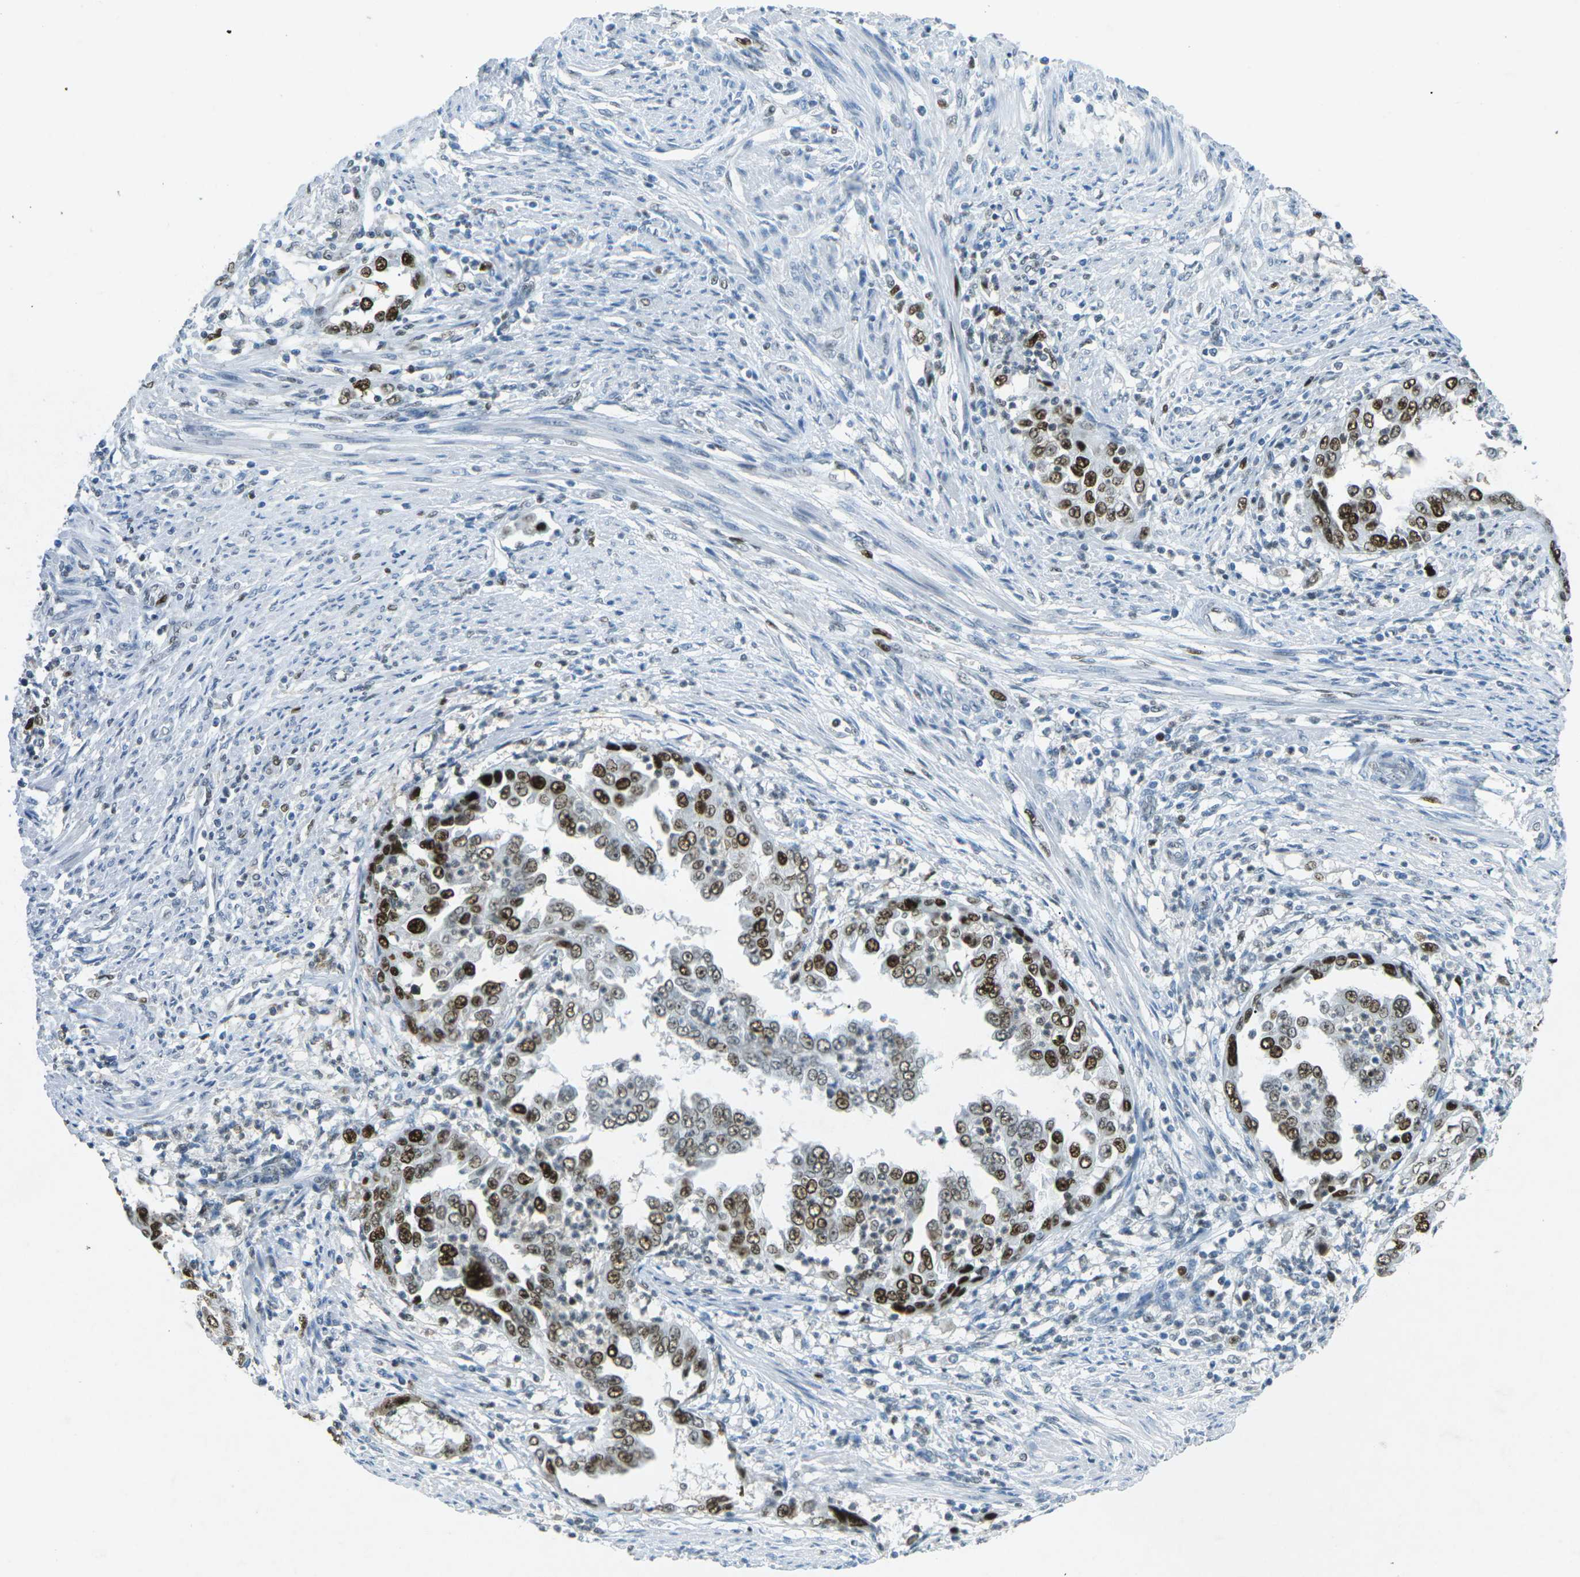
{"staining": {"intensity": "strong", "quantity": ">75%", "location": "nuclear"}, "tissue": "endometrial cancer", "cell_type": "Tumor cells", "image_type": "cancer", "snomed": [{"axis": "morphology", "description": "Adenocarcinoma, NOS"}, {"axis": "topography", "description": "Endometrium"}], "caption": "IHC photomicrograph of neoplastic tissue: human adenocarcinoma (endometrial) stained using IHC exhibits high levels of strong protein expression localized specifically in the nuclear of tumor cells, appearing as a nuclear brown color.", "gene": "RB1", "patient": {"sex": "female", "age": 85}}